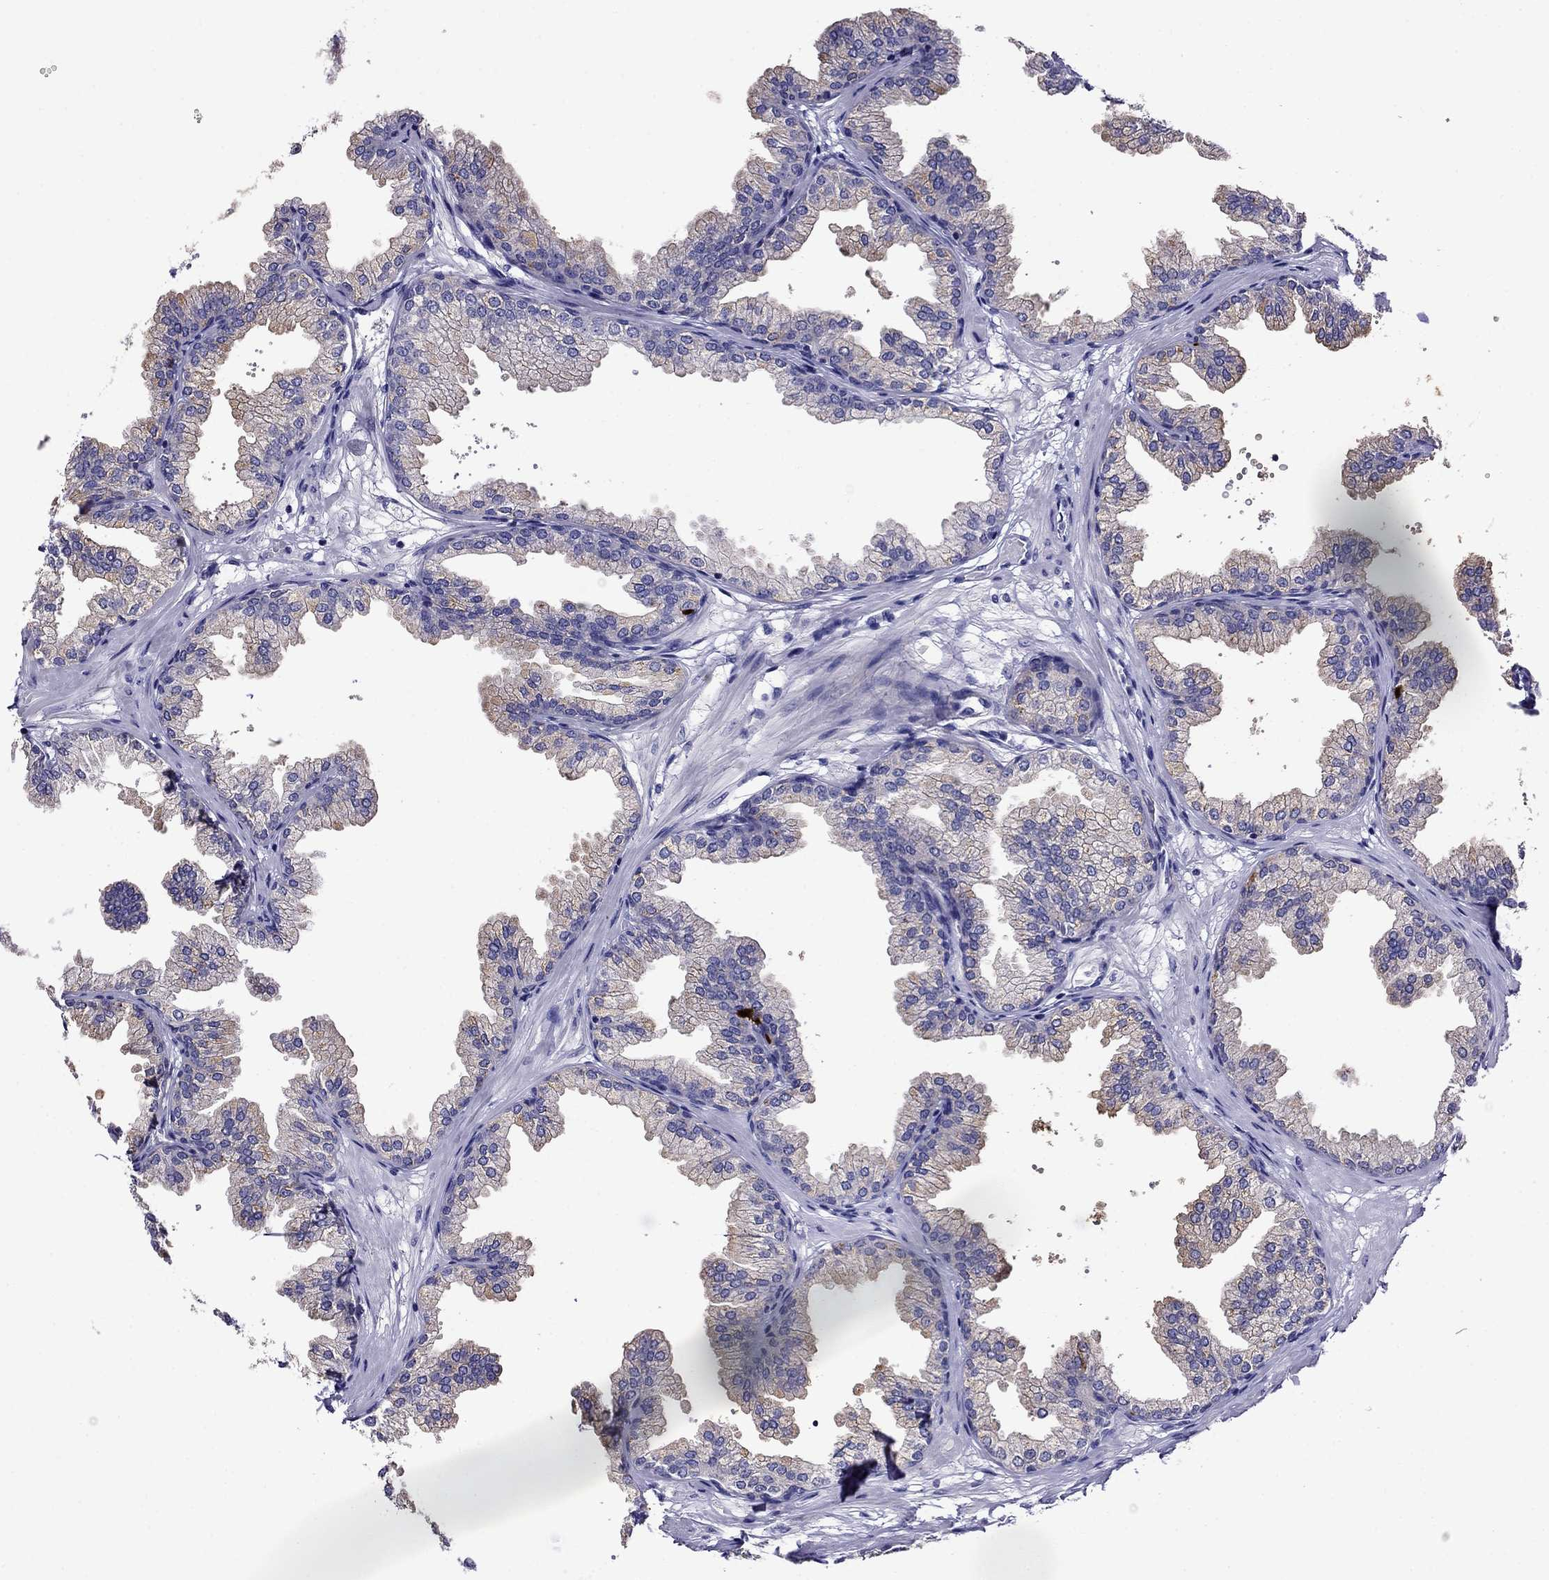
{"staining": {"intensity": "weak", "quantity": "25%-75%", "location": "cytoplasmic/membranous"}, "tissue": "prostate", "cell_type": "Glandular cells", "image_type": "normal", "snomed": [{"axis": "morphology", "description": "Normal tissue, NOS"}, {"axis": "topography", "description": "Prostate"}], "caption": "Immunohistochemical staining of unremarkable prostate reveals 25%-75% levels of weak cytoplasmic/membranous protein expression in about 25%-75% of glandular cells. The staining was performed using DAB to visualize the protein expression in brown, while the nuclei were stained in blue with hematoxylin (Magnification: 20x).", "gene": "SCG2", "patient": {"sex": "male", "age": 37}}